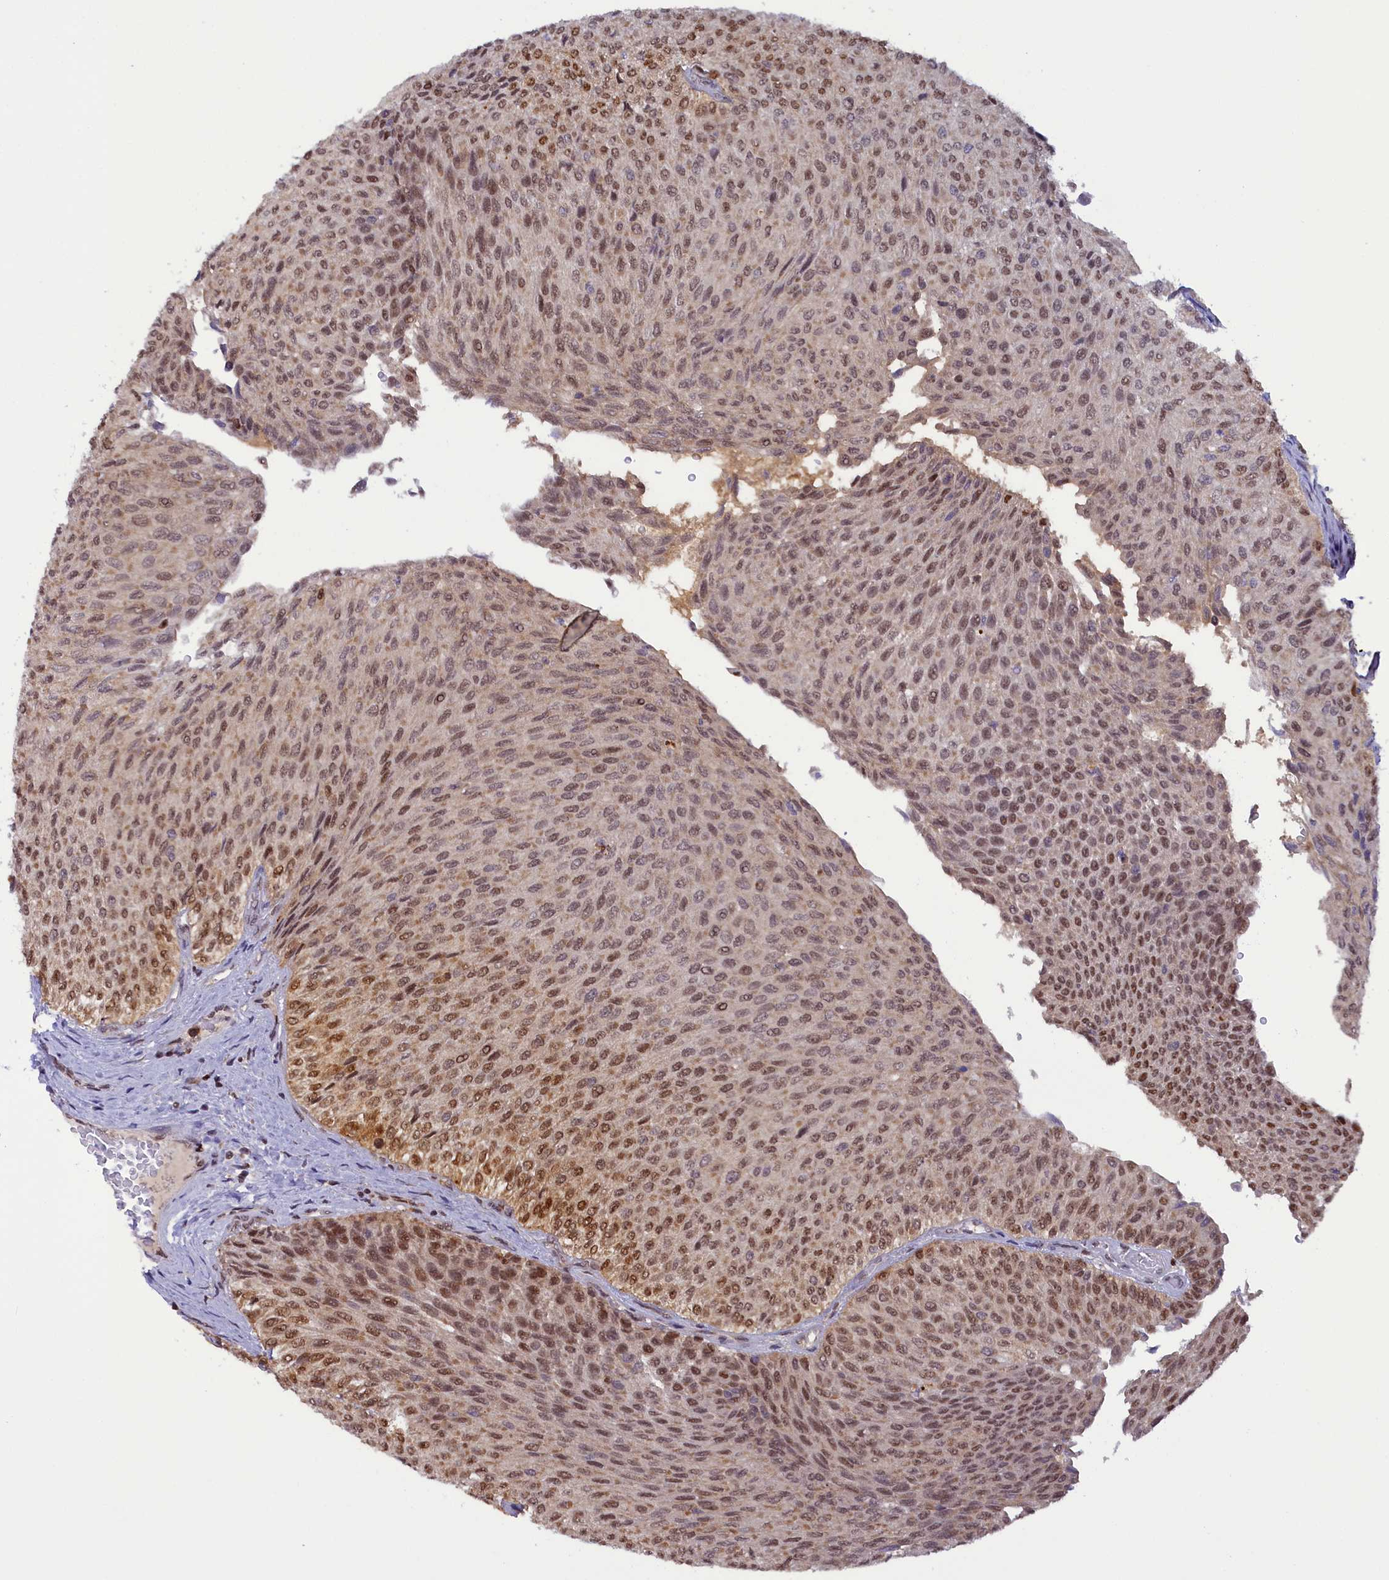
{"staining": {"intensity": "moderate", "quantity": ">75%", "location": "nuclear"}, "tissue": "urothelial cancer", "cell_type": "Tumor cells", "image_type": "cancer", "snomed": [{"axis": "morphology", "description": "Urothelial carcinoma, Low grade"}, {"axis": "topography", "description": "Urinary bladder"}], "caption": "Immunohistochemistry micrograph of neoplastic tissue: human urothelial cancer stained using immunohistochemistry displays medium levels of moderate protein expression localized specifically in the nuclear of tumor cells, appearing as a nuclear brown color.", "gene": "IZUMO2", "patient": {"sex": "male", "age": 78}}